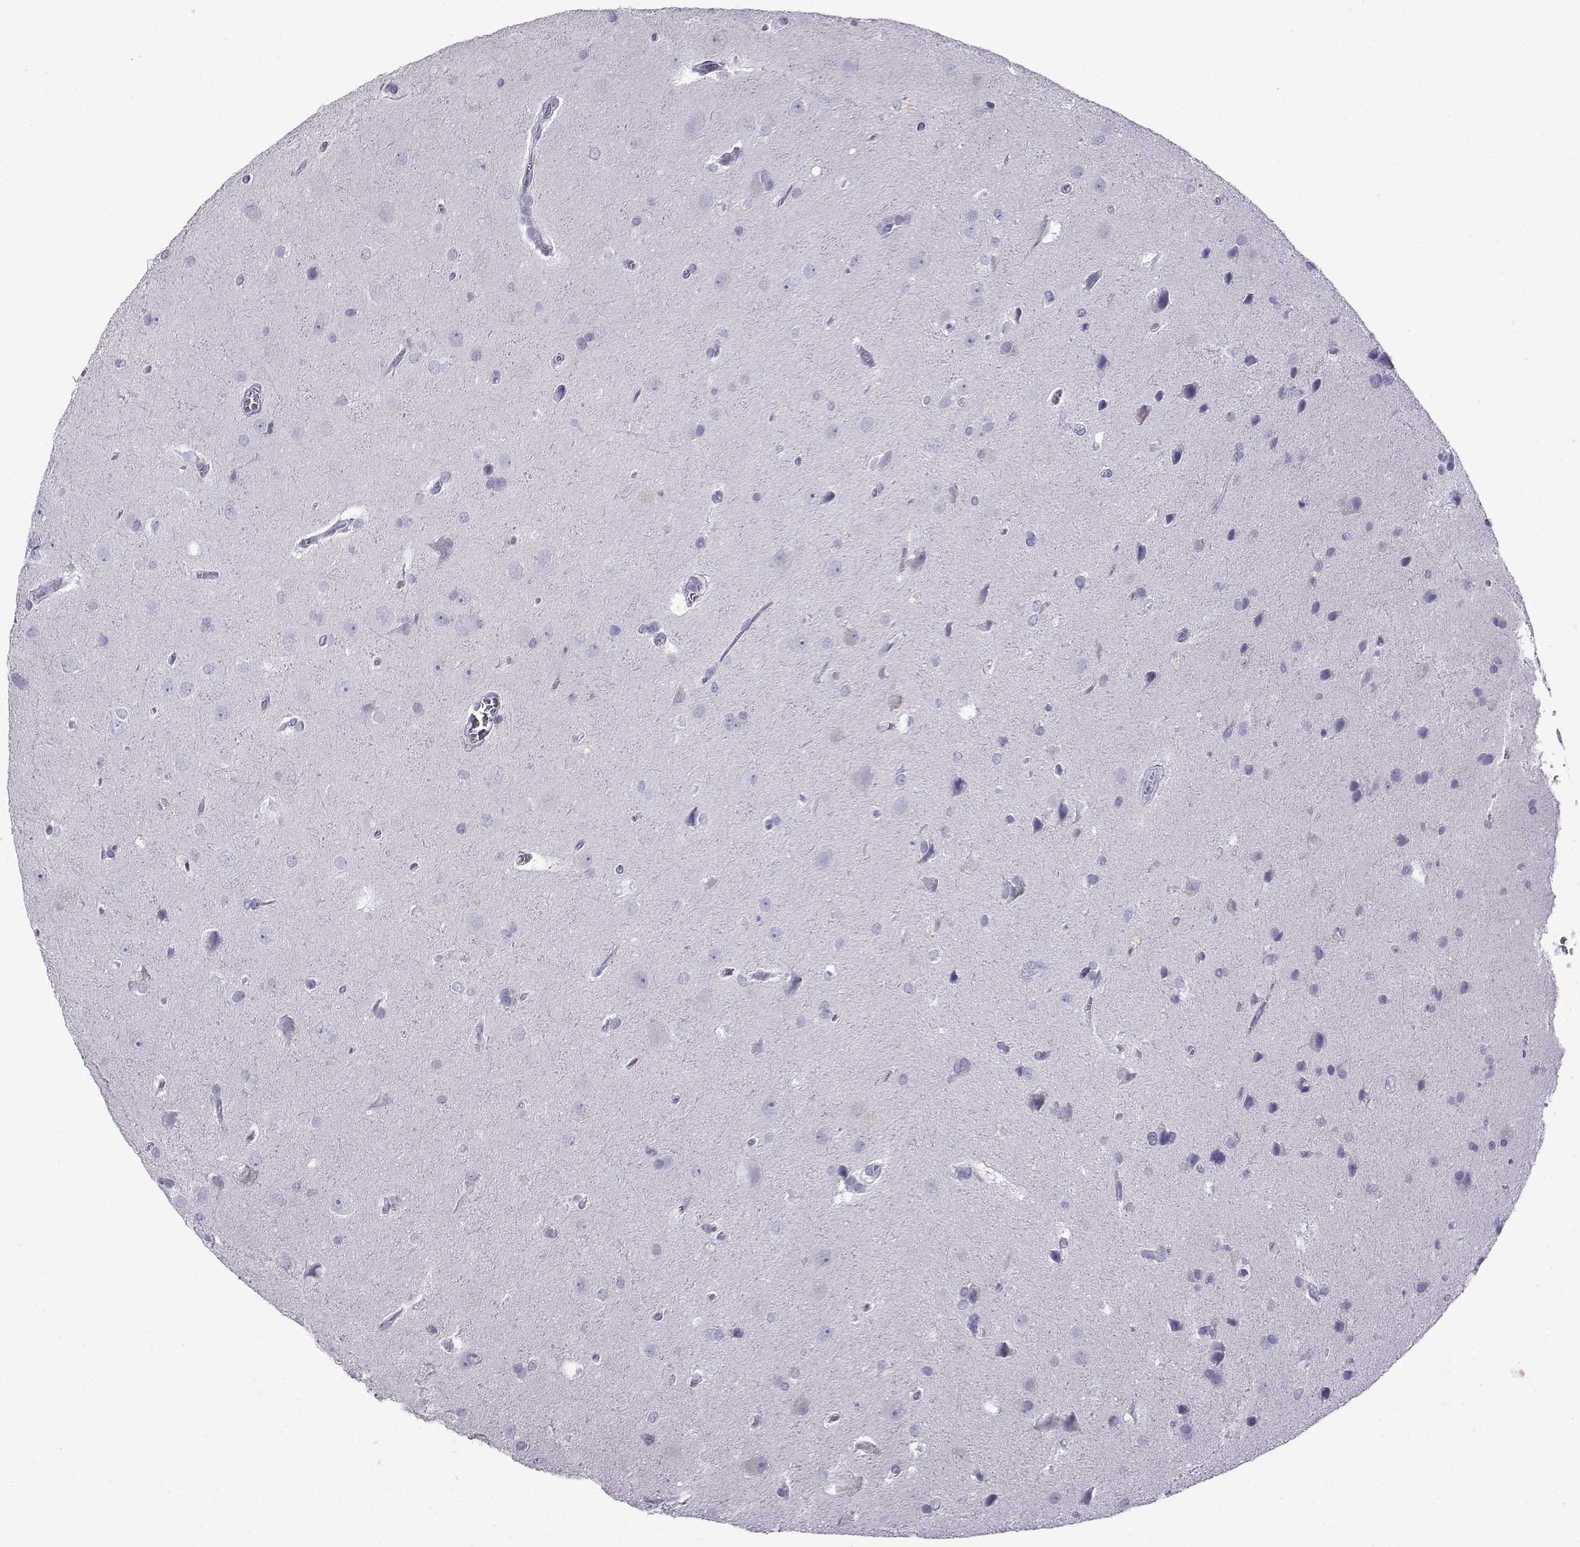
{"staining": {"intensity": "negative", "quantity": "none", "location": "none"}, "tissue": "glioma", "cell_type": "Tumor cells", "image_type": "cancer", "snomed": [{"axis": "morphology", "description": "Glioma, malignant, Low grade"}, {"axis": "topography", "description": "Brain"}], "caption": "IHC micrograph of neoplastic tissue: malignant glioma (low-grade) stained with DAB demonstrates no significant protein staining in tumor cells. (DAB (3,3'-diaminobenzidine) immunohistochemistry (IHC) with hematoxylin counter stain).", "gene": "CRYBB1", "patient": {"sex": "male", "age": 58}}